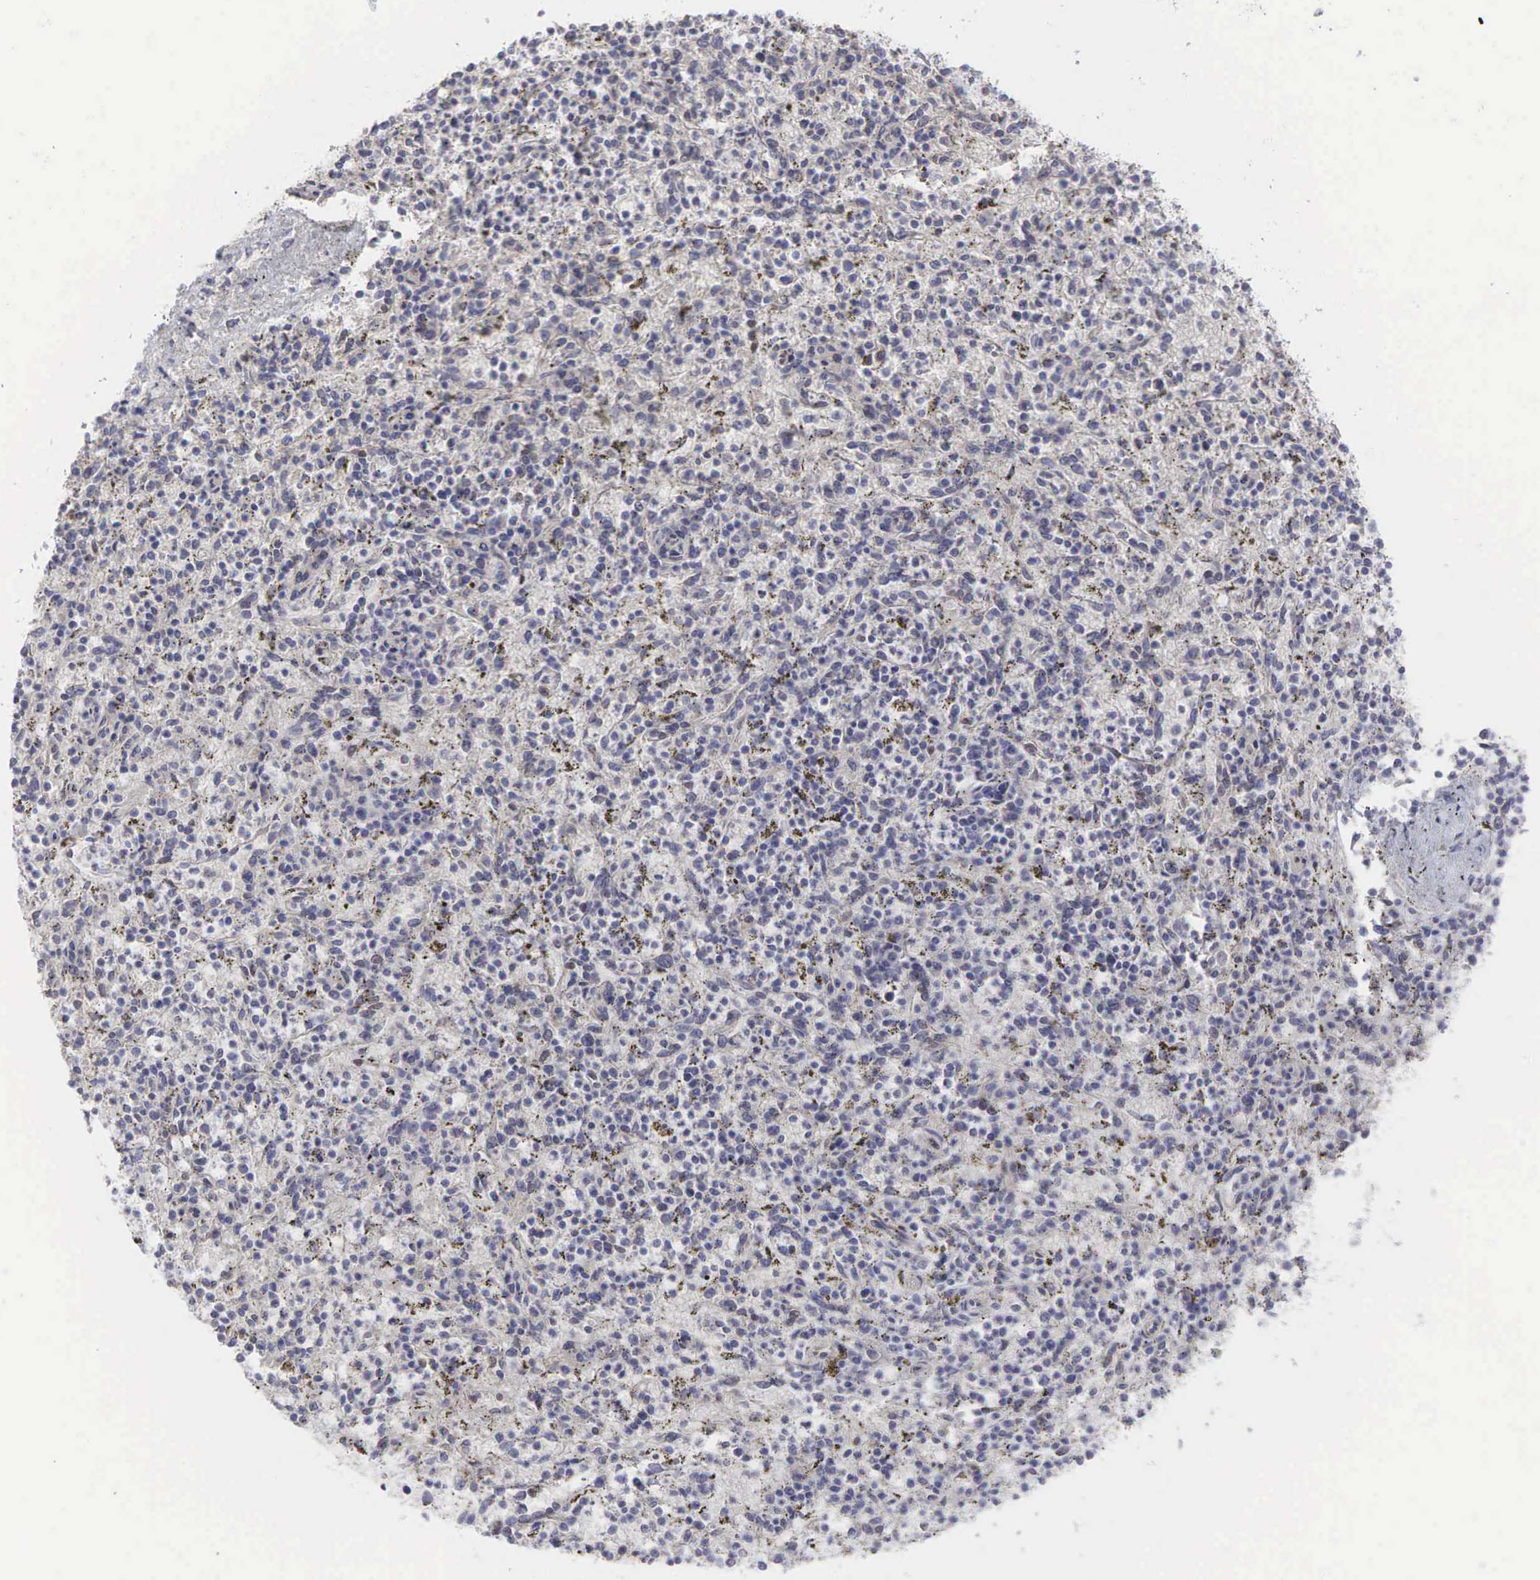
{"staining": {"intensity": "moderate", "quantity": "<25%", "location": "nuclear"}, "tissue": "spleen", "cell_type": "Cells in red pulp", "image_type": "normal", "snomed": [{"axis": "morphology", "description": "Normal tissue, NOS"}, {"axis": "topography", "description": "Spleen"}], "caption": "Immunohistochemistry (IHC) histopathology image of benign spleen: human spleen stained using immunohistochemistry shows low levels of moderate protein expression localized specifically in the nuclear of cells in red pulp, appearing as a nuclear brown color.", "gene": "CCND1", "patient": {"sex": "male", "age": 72}}